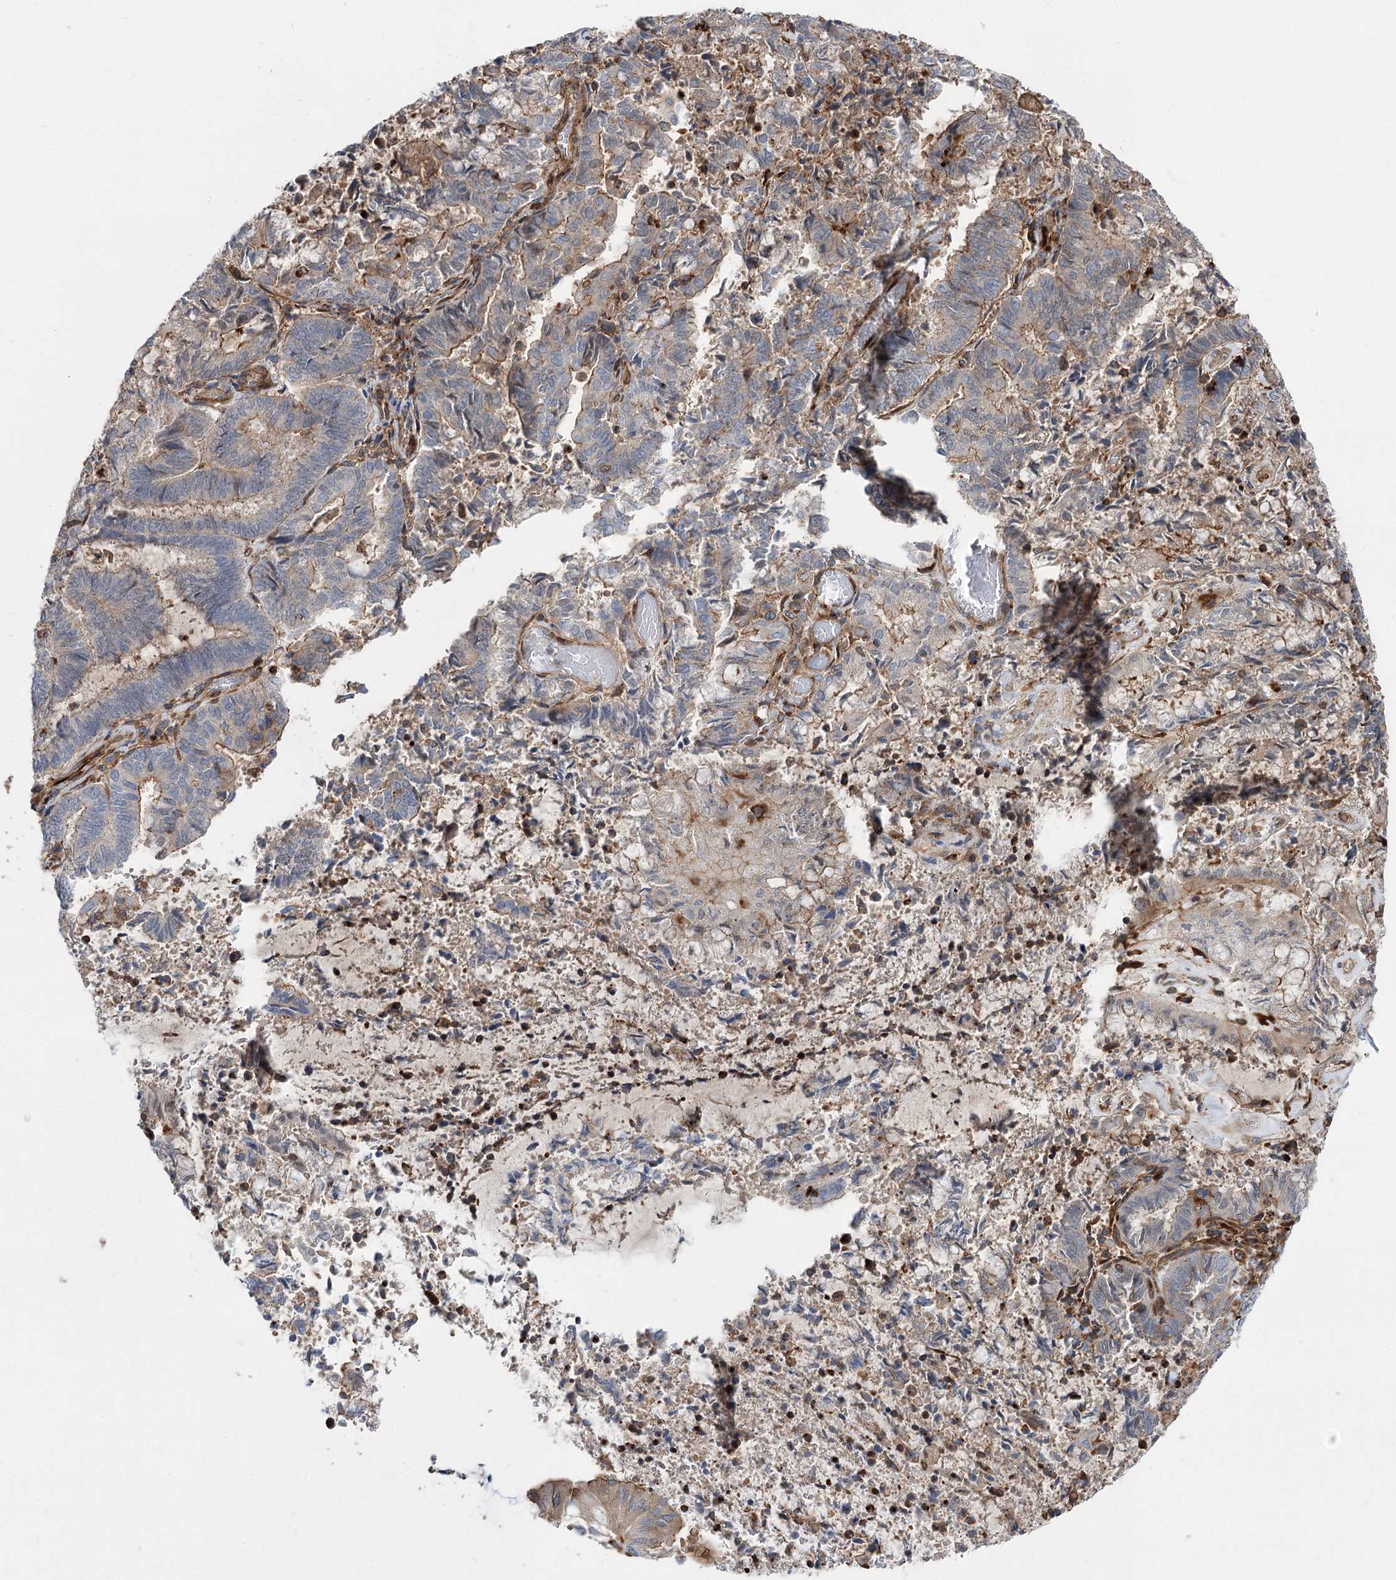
{"staining": {"intensity": "moderate", "quantity": "25%-75%", "location": "cytoplasmic/membranous"}, "tissue": "endometrial cancer", "cell_type": "Tumor cells", "image_type": "cancer", "snomed": [{"axis": "morphology", "description": "Adenocarcinoma, NOS"}, {"axis": "topography", "description": "Endometrium"}], "caption": "Endometrial cancer (adenocarcinoma) stained with DAB immunohistochemistry (IHC) displays medium levels of moderate cytoplasmic/membranous expression in about 25%-75% of tumor cells.", "gene": "DPP3", "patient": {"sex": "female", "age": 80}}